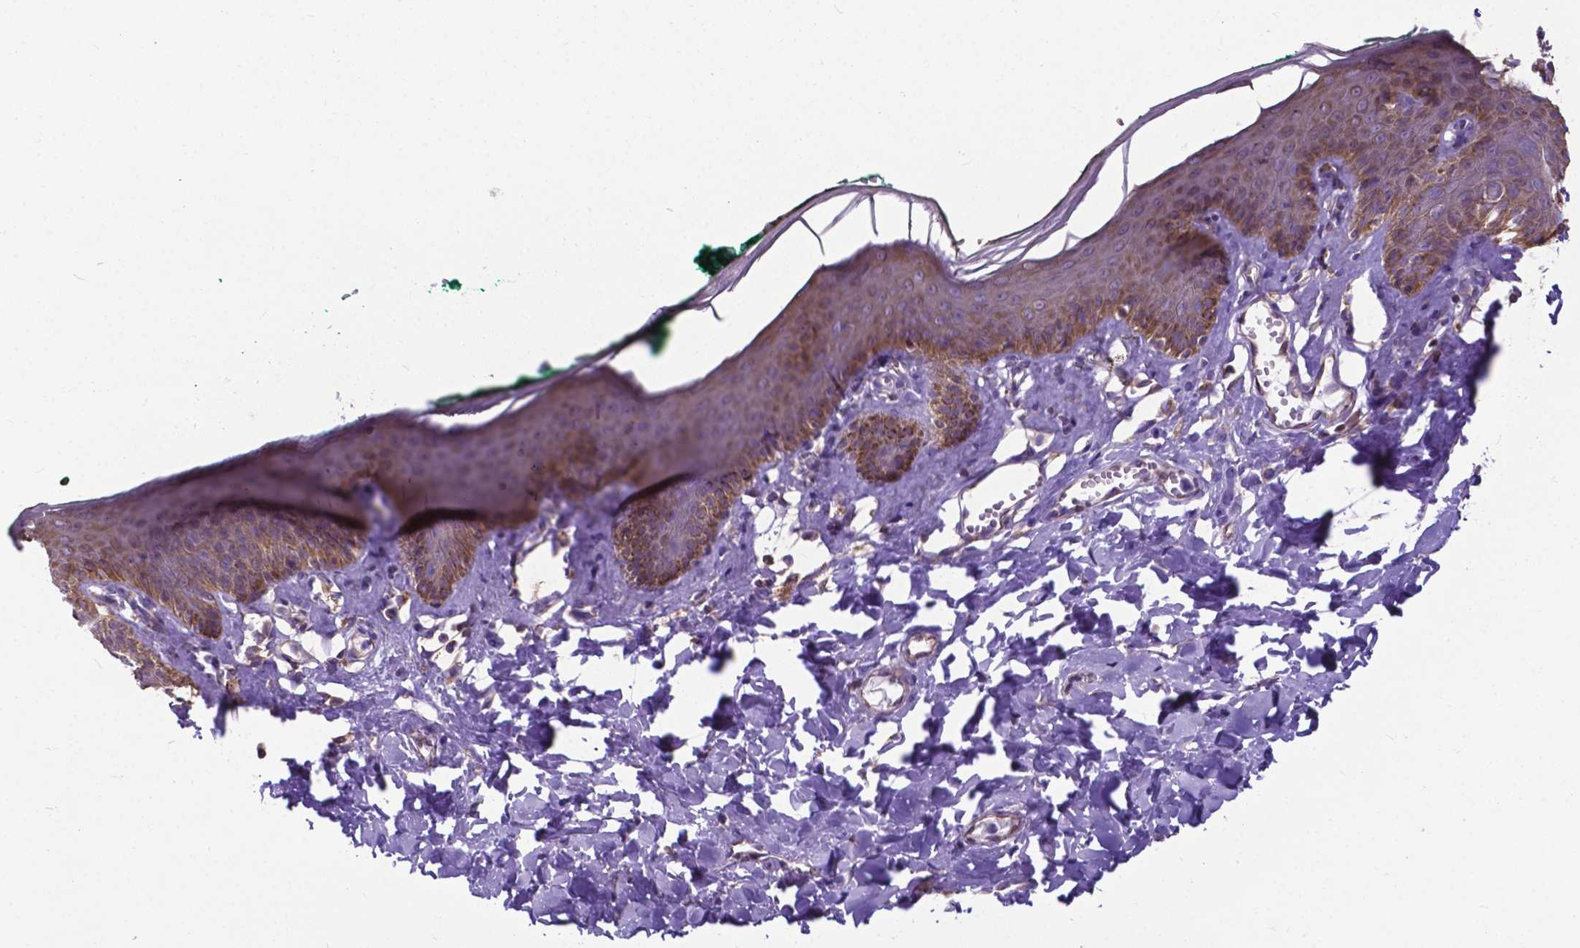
{"staining": {"intensity": "moderate", "quantity": ">75%", "location": "cytoplasmic/membranous"}, "tissue": "skin", "cell_type": "Epidermal cells", "image_type": "normal", "snomed": [{"axis": "morphology", "description": "Normal tissue, NOS"}, {"axis": "topography", "description": "Vulva"}, {"axis": "topography", "description": "Peripheral nerve tissue"}], "caption": "Moderate cytoplasmic/membranous protein expression is identified in approximately >75% of epidermal cells in skin. Using DAB (brown) and hematoxylin (blue) stains, captured at high magnification using brightfield microscopy.", "gene": "RPL6", "patient": {"sex": "female", "age": 66}}